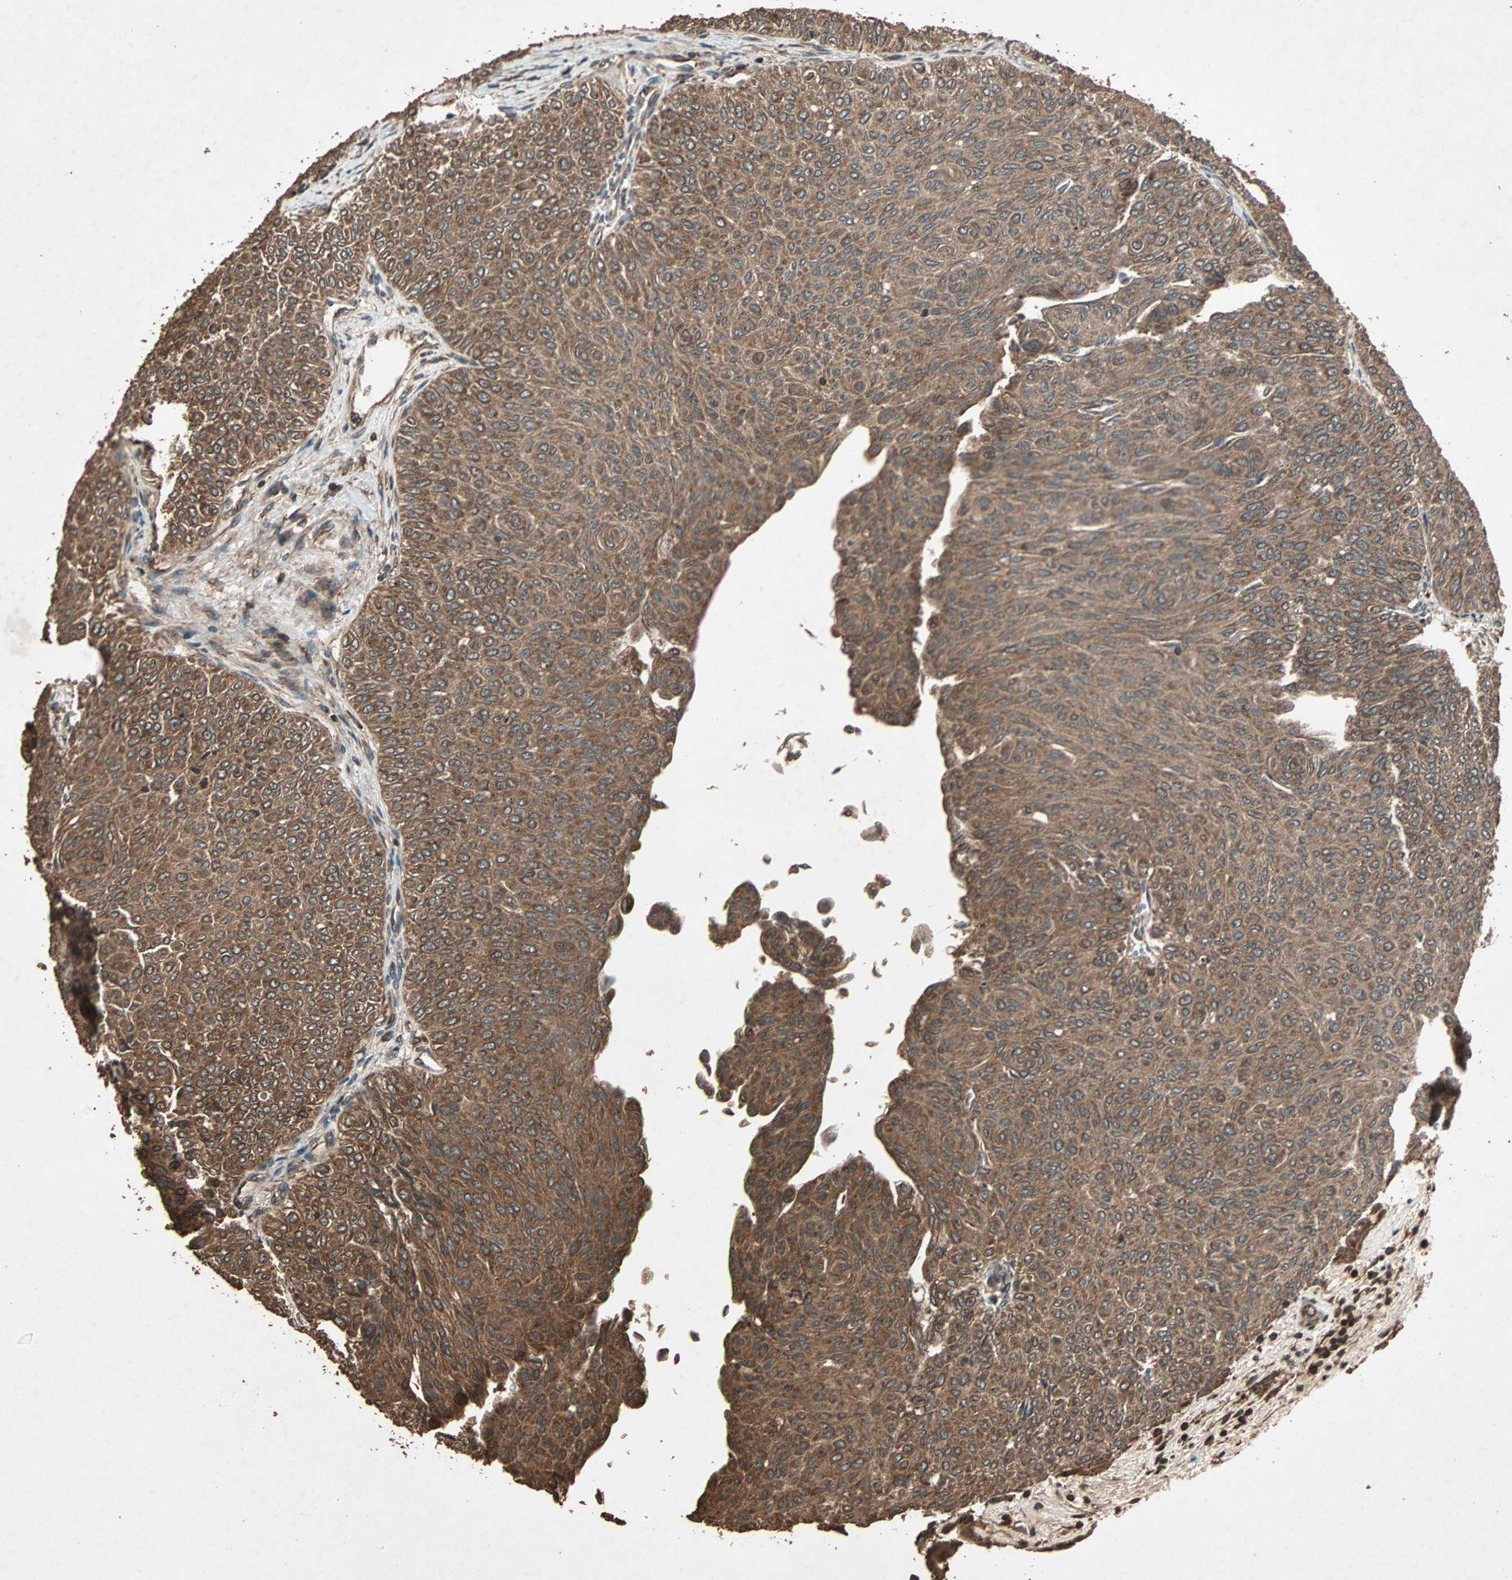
{"staining": {"intensity": "strong", "quantity": ">75%", "location": "cytoplasmic/membranous"}, "tissue": "urothelial cancer", "cell_type": "Tumor cells", "image_type": "cancer", "snomed": [{"axis": "morphology", "description": "Urothelial carcinoma, Low grade"}, {"axis": "topography", "description": "Urinary bladder"}], "caption": "Low-grade urothelial carcinoma tissue reveals strong cytoplasmic/membranous expression in approximately >75% of tumor cells, visualized by immunohistochemistry.", "gene": "LAMTOR5", "patient": {"sex": "male", "age": 78}}